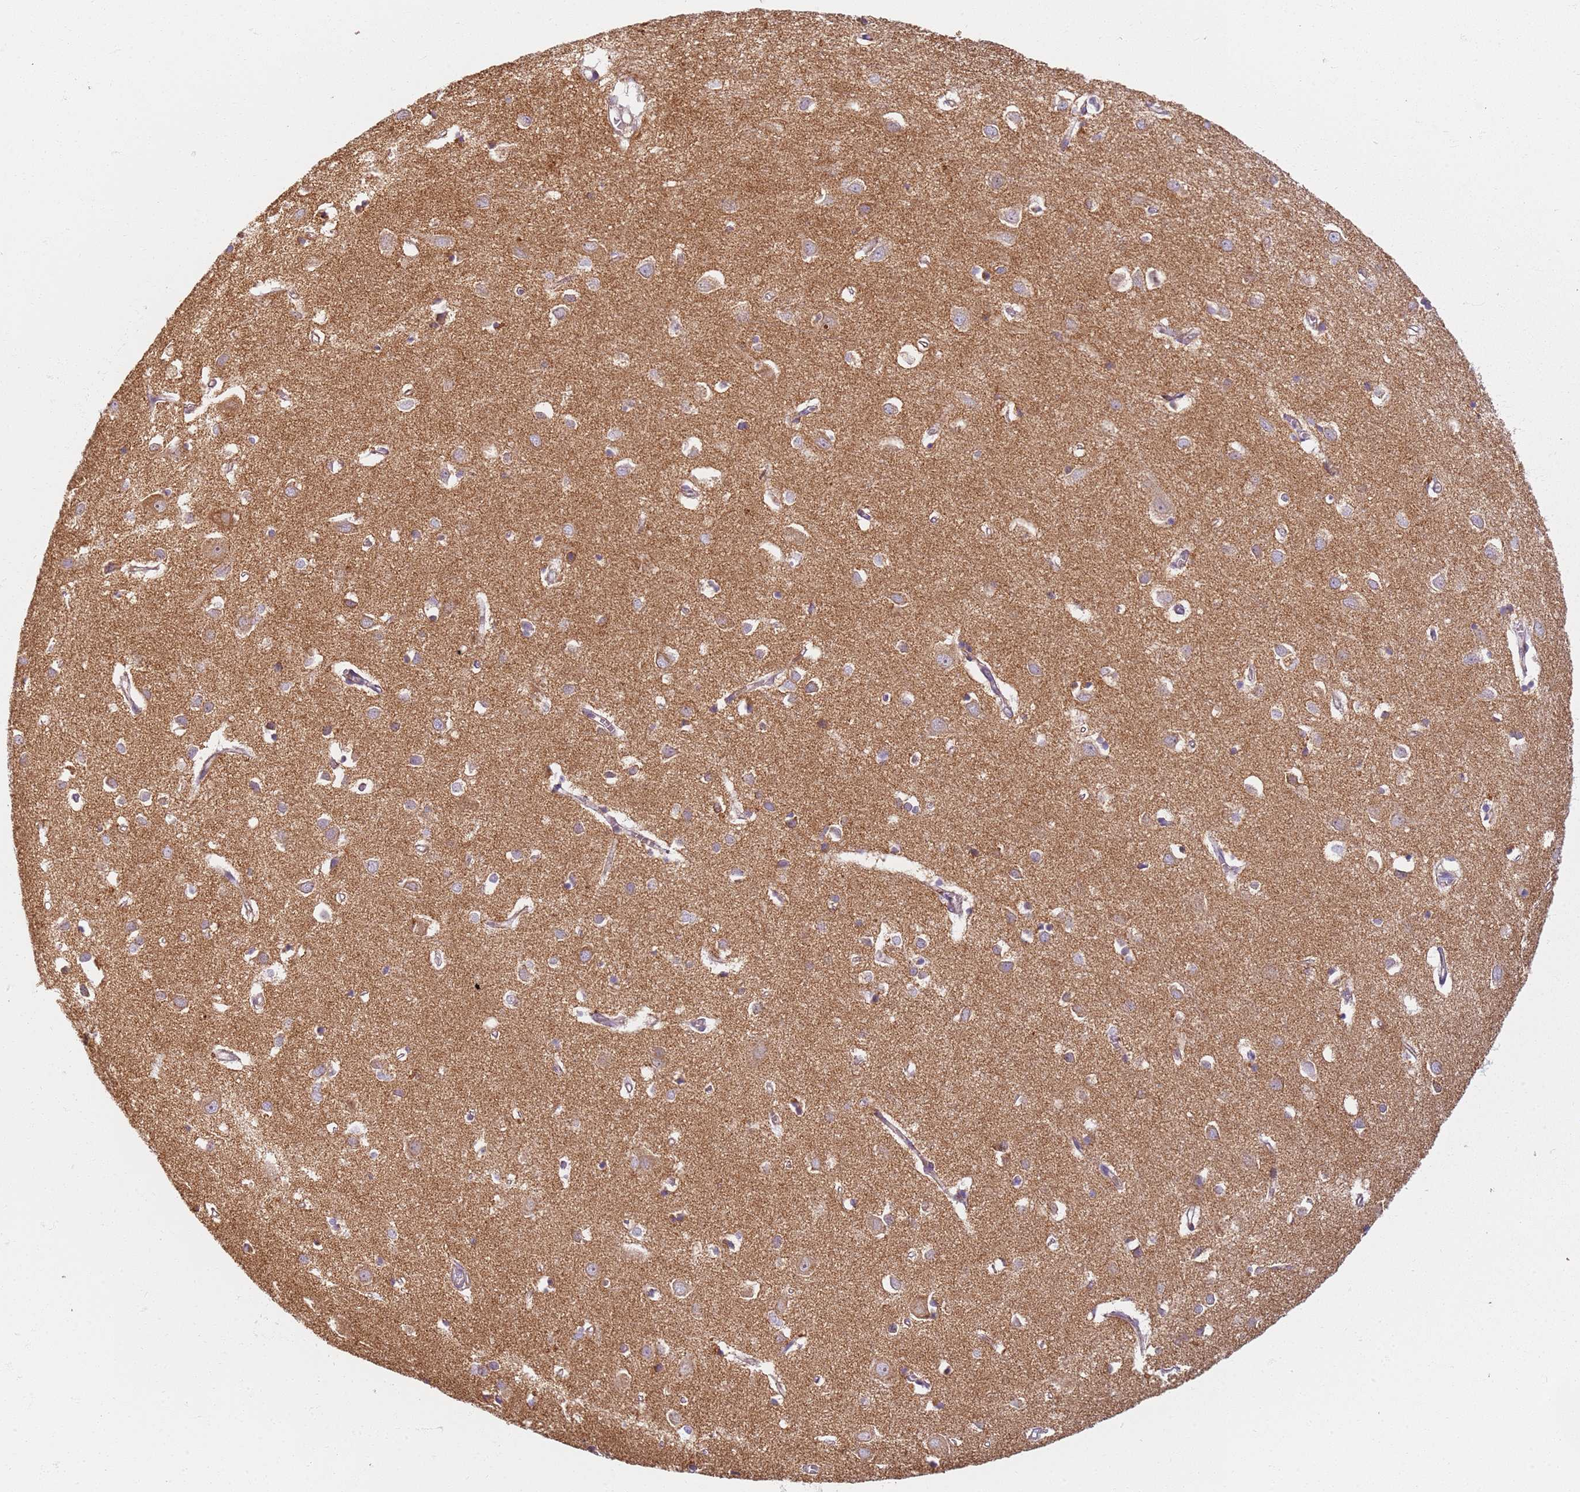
{"staining": {"intensity": "weak", "quantity": "25%-75%", "location": "cytoplasmic/membranous"}, "tissue": "cerebral cortex", "cell_type": "Endothelial cells", "image_type": "normal", "snomed": [{"axis": "morphology", "description": "Normal tissue, NOS"}, {"axis": "topography", "description": "Cerebral cortex"}], "caption": "Normal cerebral cortex reveals weak cytoplasmic/membranous expression in about 25%-75% of endothelial cells, visualized by immunohistochemistry.", "gene": "PROKR2", "patient": {"sex": "female", "age": 64}}